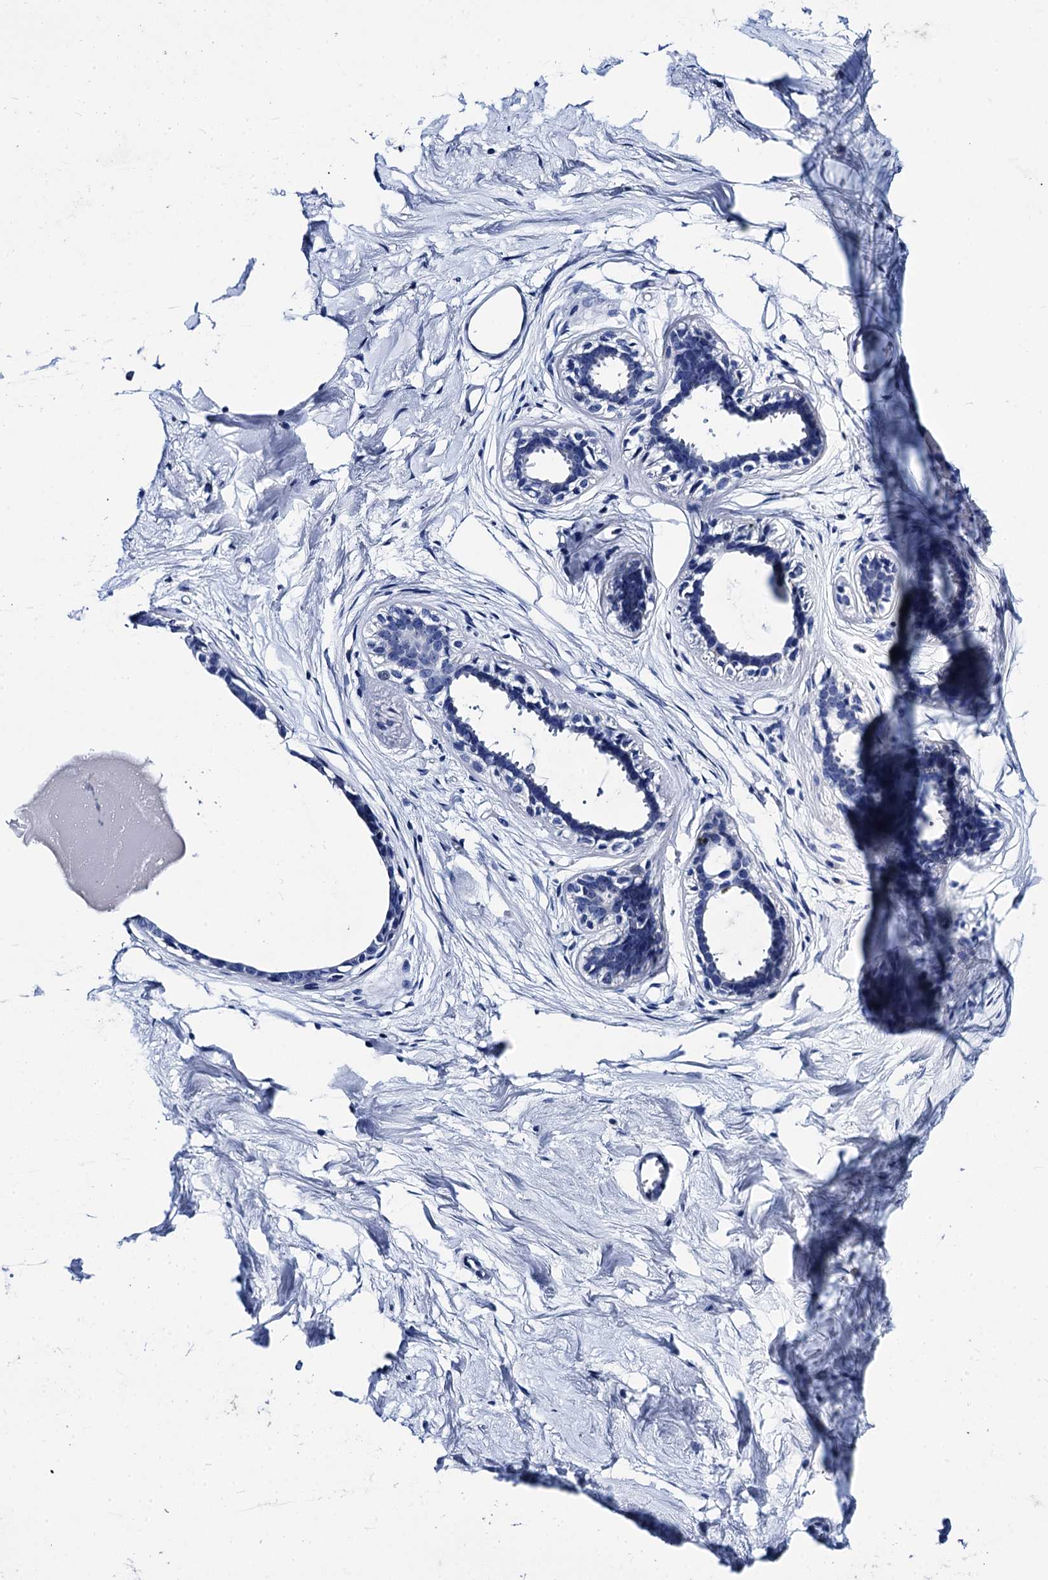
{"staining": {"intensity": "negative", "quantity": "none", "location": "none"}, "tissue": "breast", "cell_type": "Adipocytes", "image_type": "normal", "snomed": [{"axis": "morphology", "description": "Normal tissue, NOS"}, {"axis": "topography", "description": "Breast"}], "caption": "This is a image of IHC staining of benign breast, which shows no staining in adipocytes.", "gene": "MYBPC3", "patient": {"sex": "female", "age": 45}}